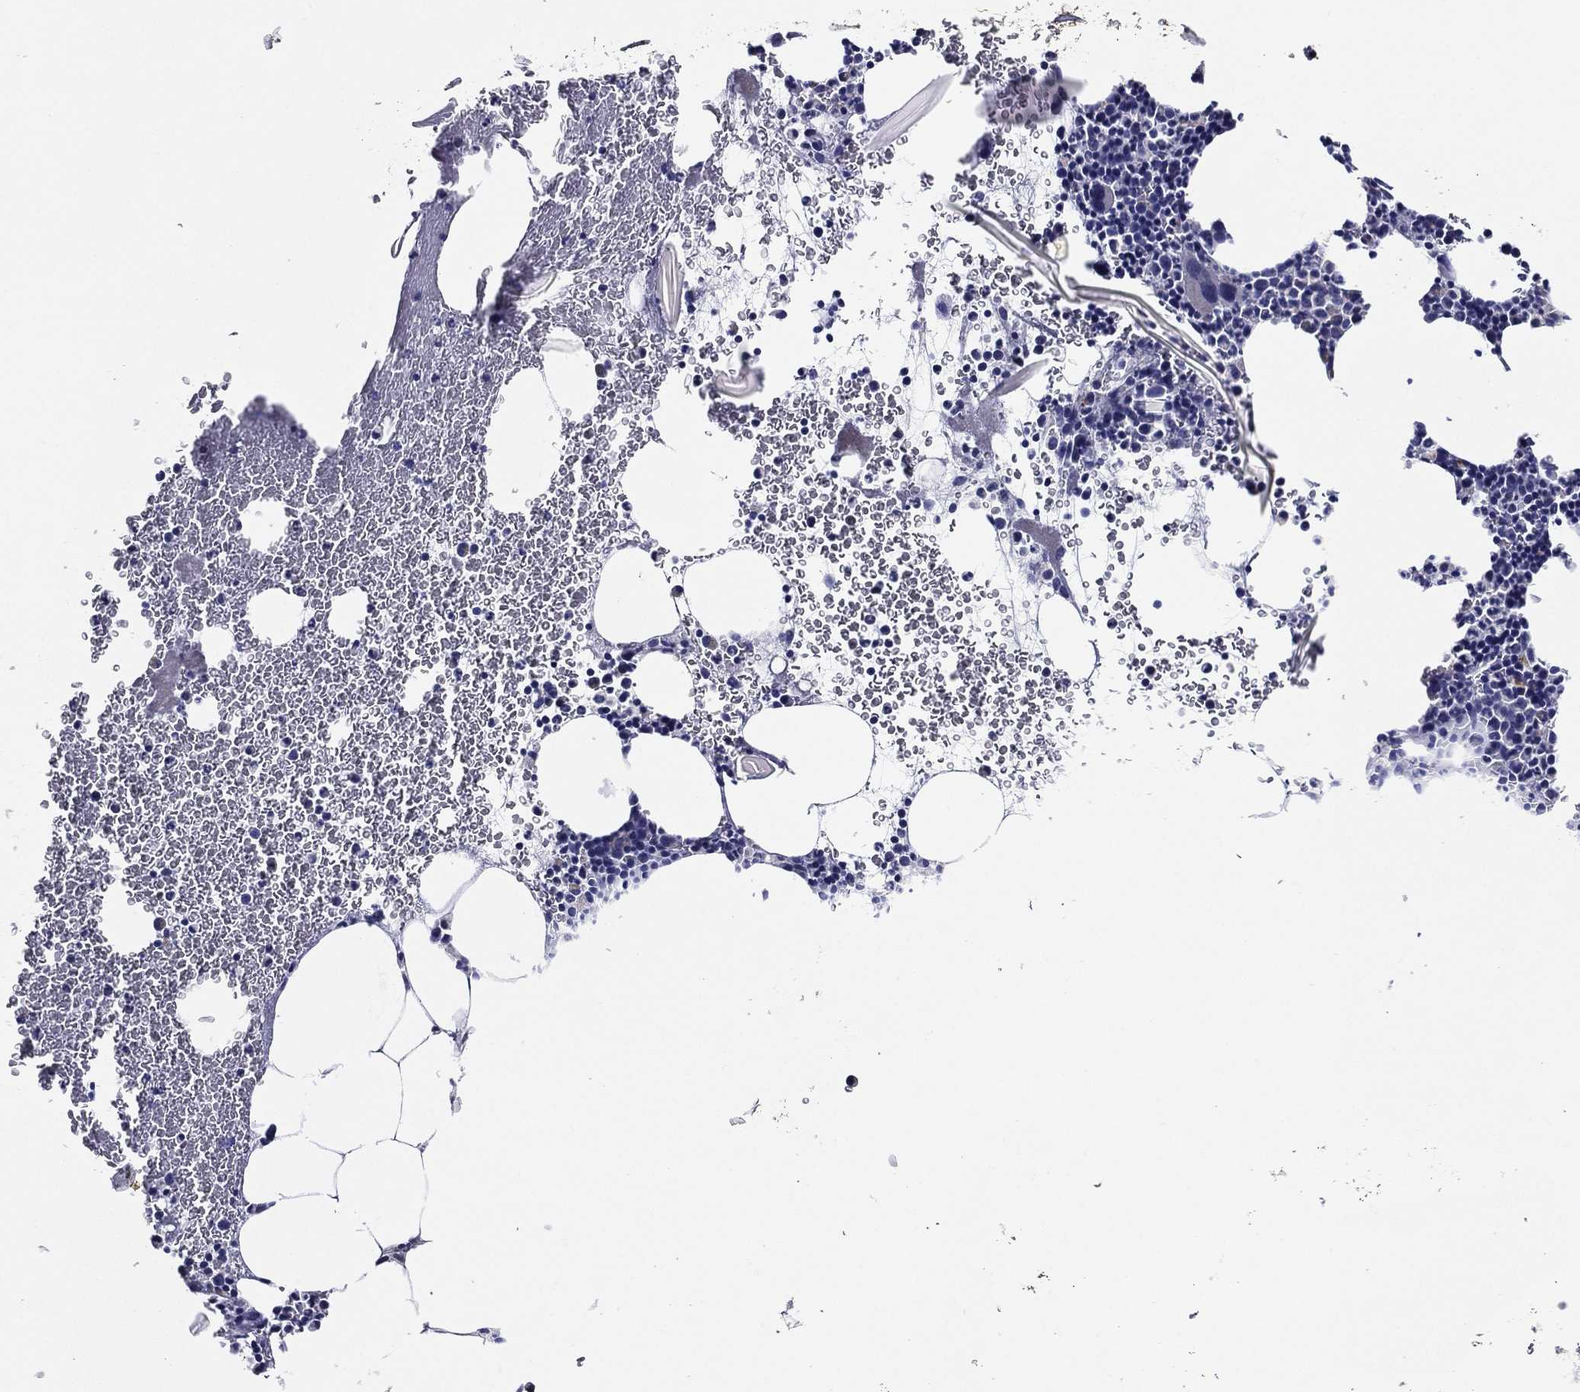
{"staining": {"intensity": "negative", "quantity": "none", "location": "none"}, "tissue": "bone marrow", "cell_type": "Hematopoietic cells", "image_type": "normal", "snomed": [{"axis": "morphology", "description": "Normal tissue, NOS"}, {"axis": "topography", "description": "Bone marrow"}], "caption": "High magnification brightfield microscopy of normal bone marrow stained with DAB (brown) and counterstained with hematoxylin (blue): hematopoietic cells show no significant staining.", "gene": "TFAP2A", "patient": {"sex": "female", "age": 79}}